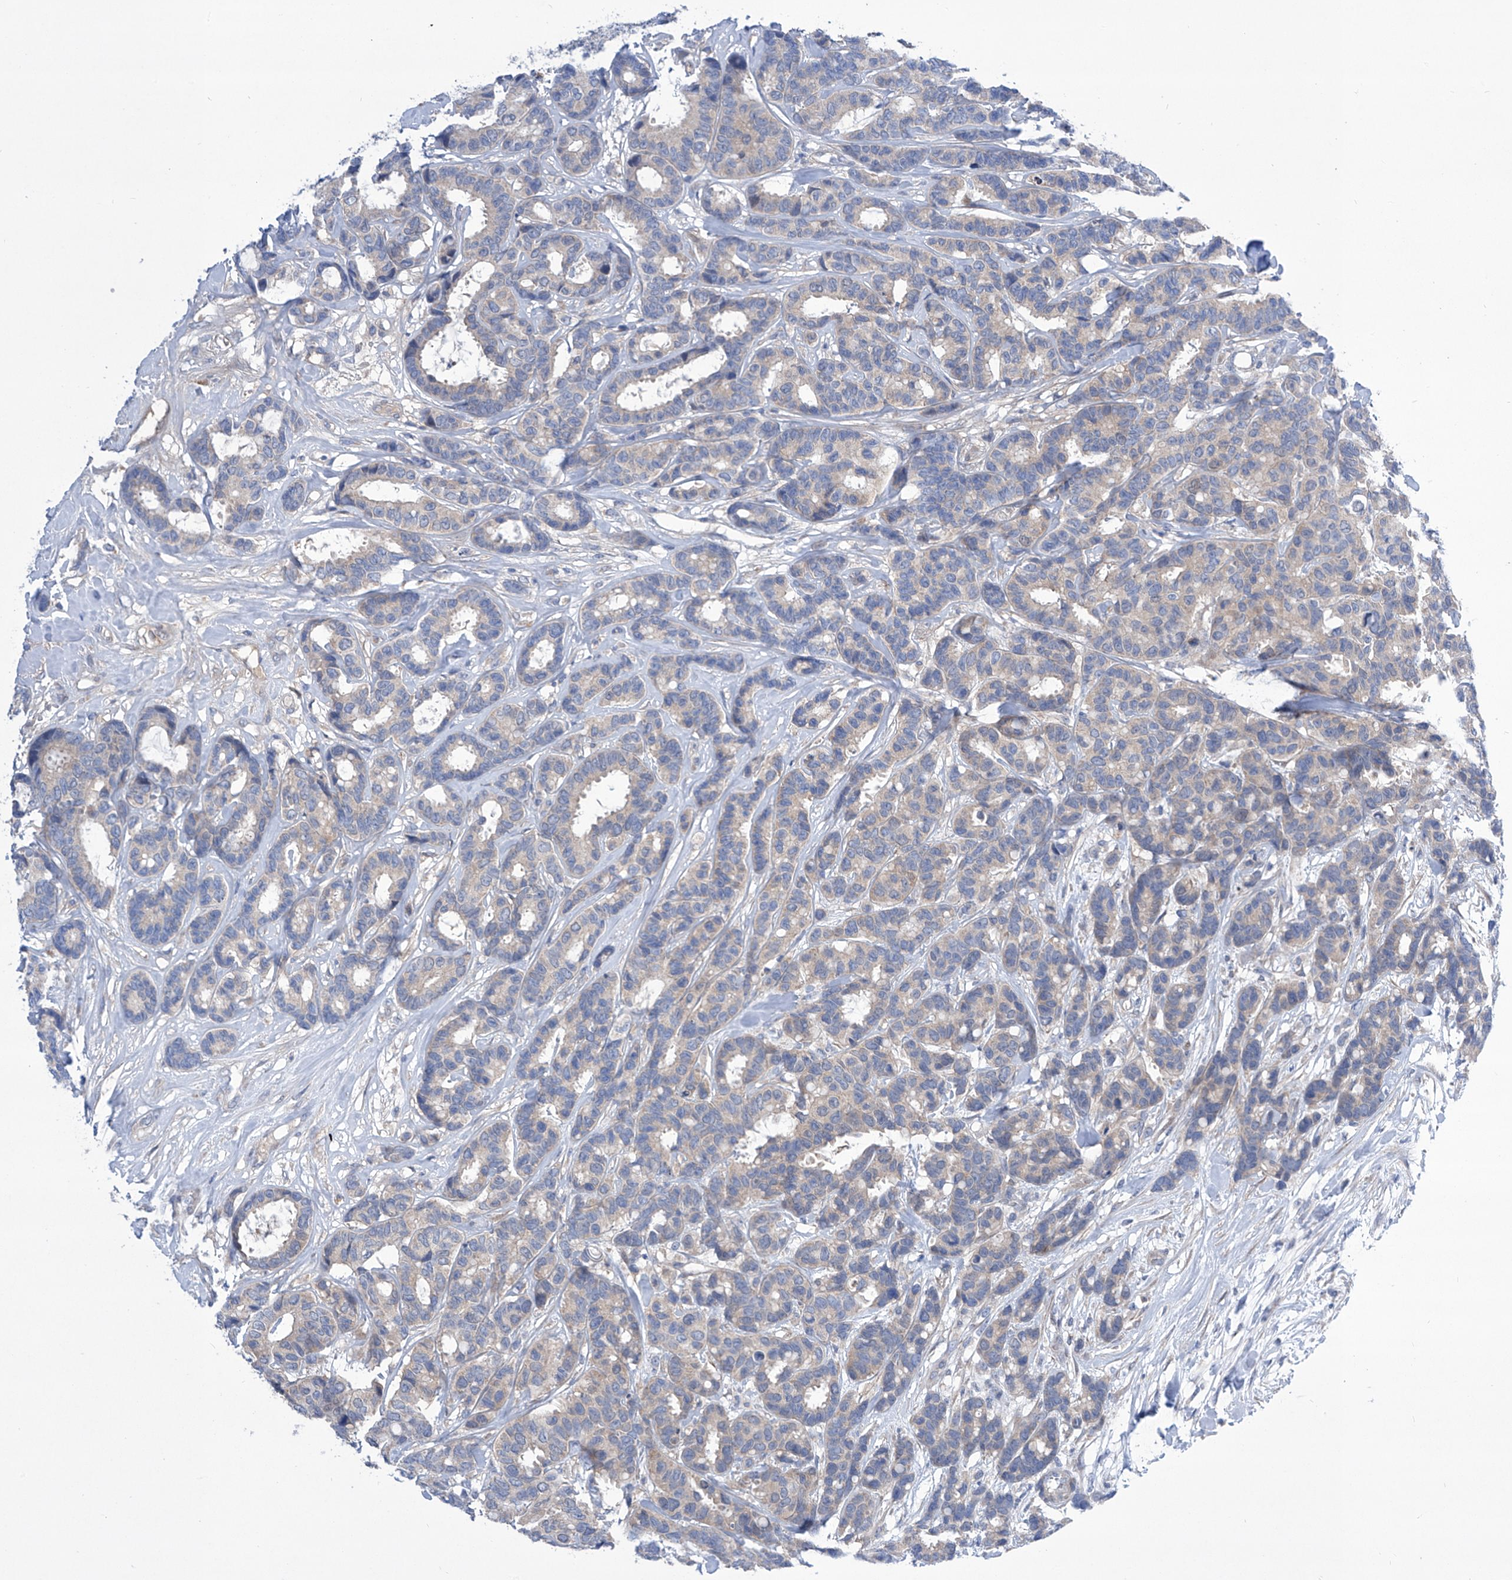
{"staining": {"intensity": "negative", "quantity": "none", "location": "none"}, "tissue": "breast cancer", "cell_type": "Tumor cells", "image_type": "cancer", "snomed": [{"axis": "morphology", "description": "Duct carcinoma"}, {"axis": "topography", "description": "Breast"}], "caption": "High magnification brightfield microscopy of breast cancer (intraductal carcinoma) stained with DAB (3,3'-diaminobenzidine) (brown) and counterstained with hematoxylin (blue): tumor cells show no significant positivity.", "gene": "SRBD1", "patient": {"sex": "female", "age": 87}}